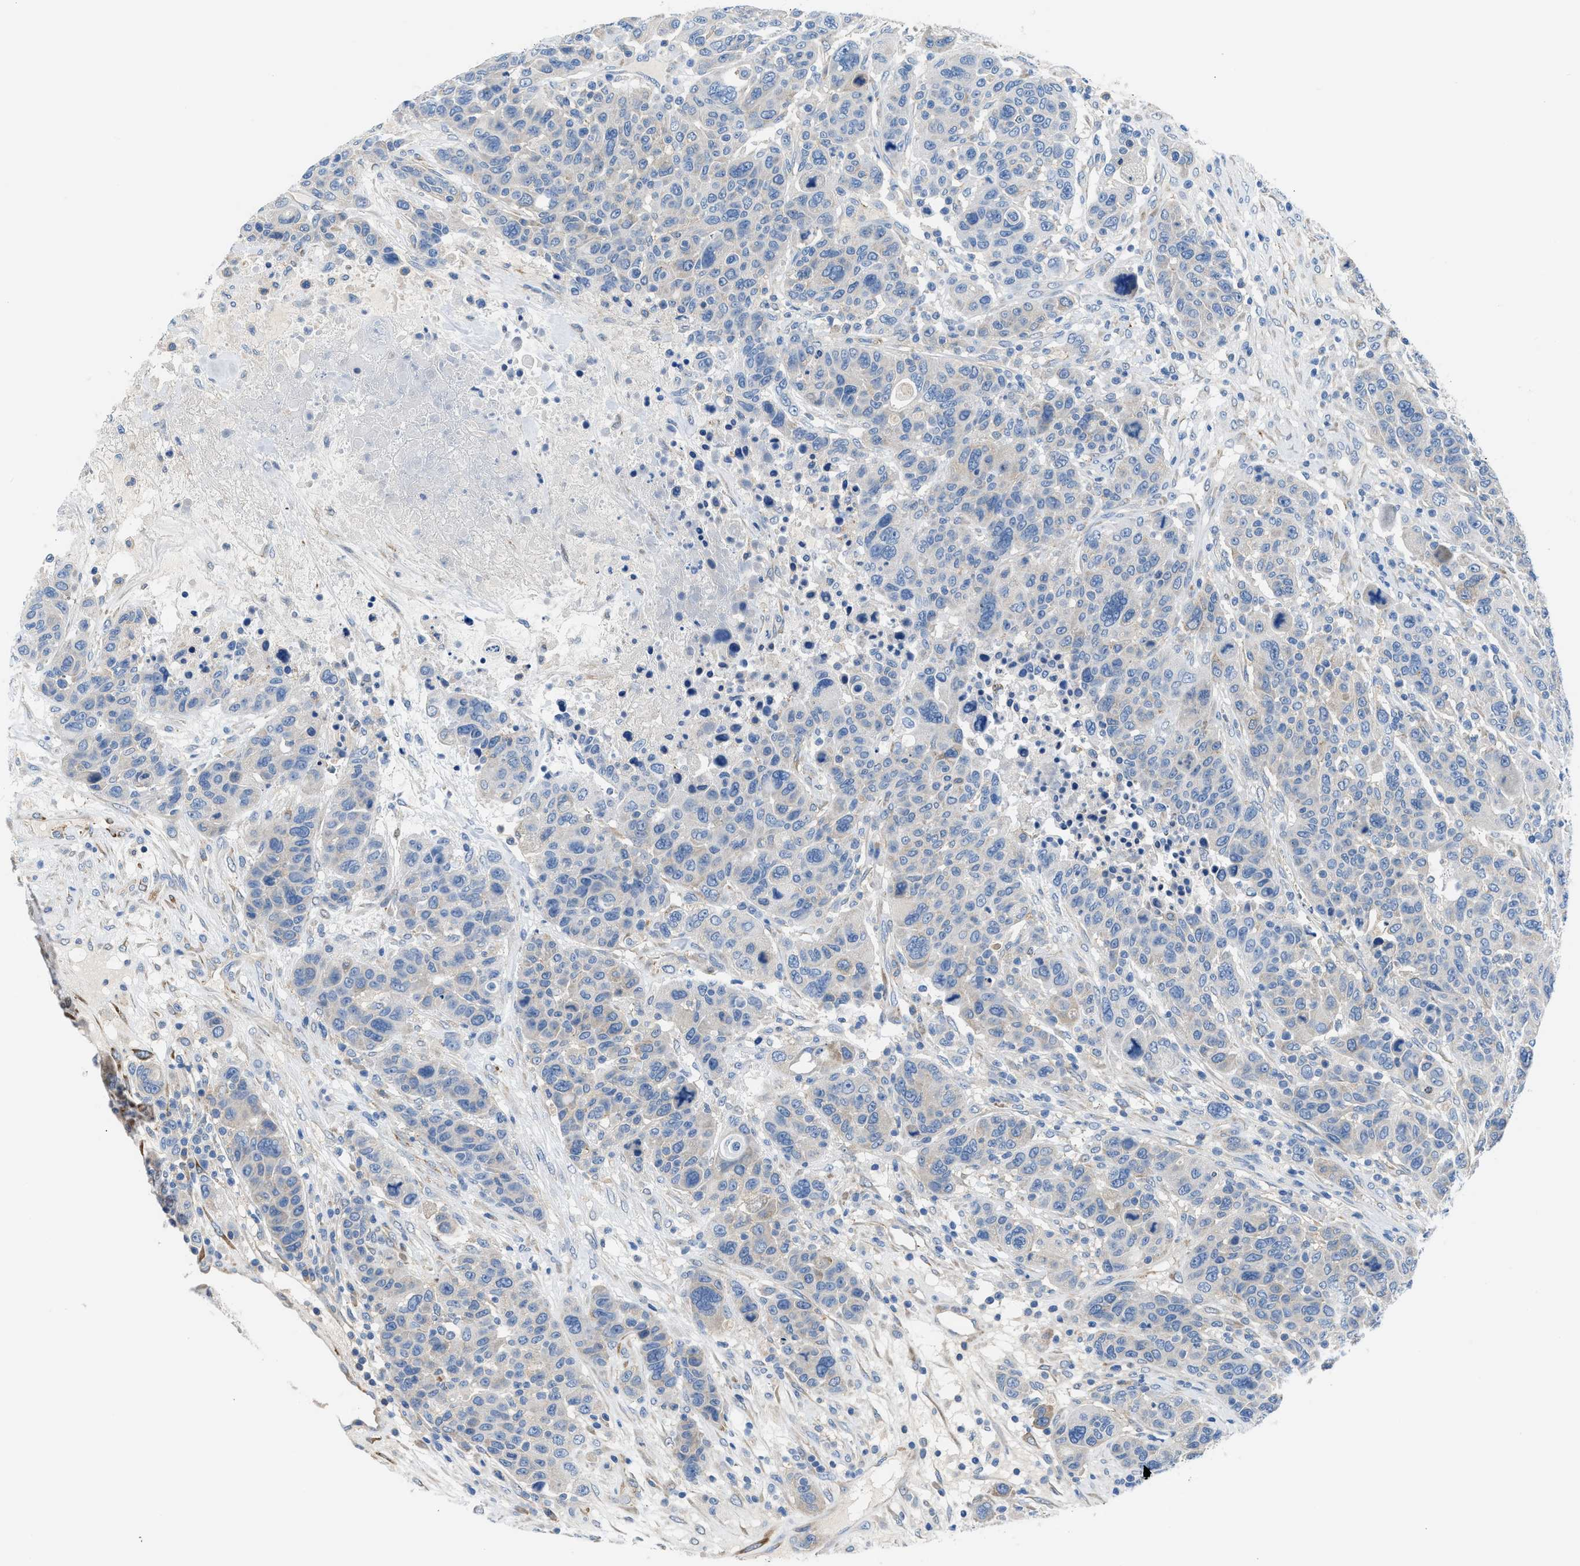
{"staining": {"intensity": "negative", "quantity": "none", "location": "none"}, "tissue": "breast cancer", "cell_type": "Tumor cells", "image_type": "cancer", "snomed": [{"axis": "morphology", "description": "Duct carcinoma"}, {"axis": "topography", "description": "Breast"}], "caption": "IHC of human breast cancer (infiltrating ductal carcinoma) shows no staining in tumor cells. (IHC, brightfield microscopy, high magnification).", "gene": "BNC2", "patient": {"sex": "female", "age": 37}}